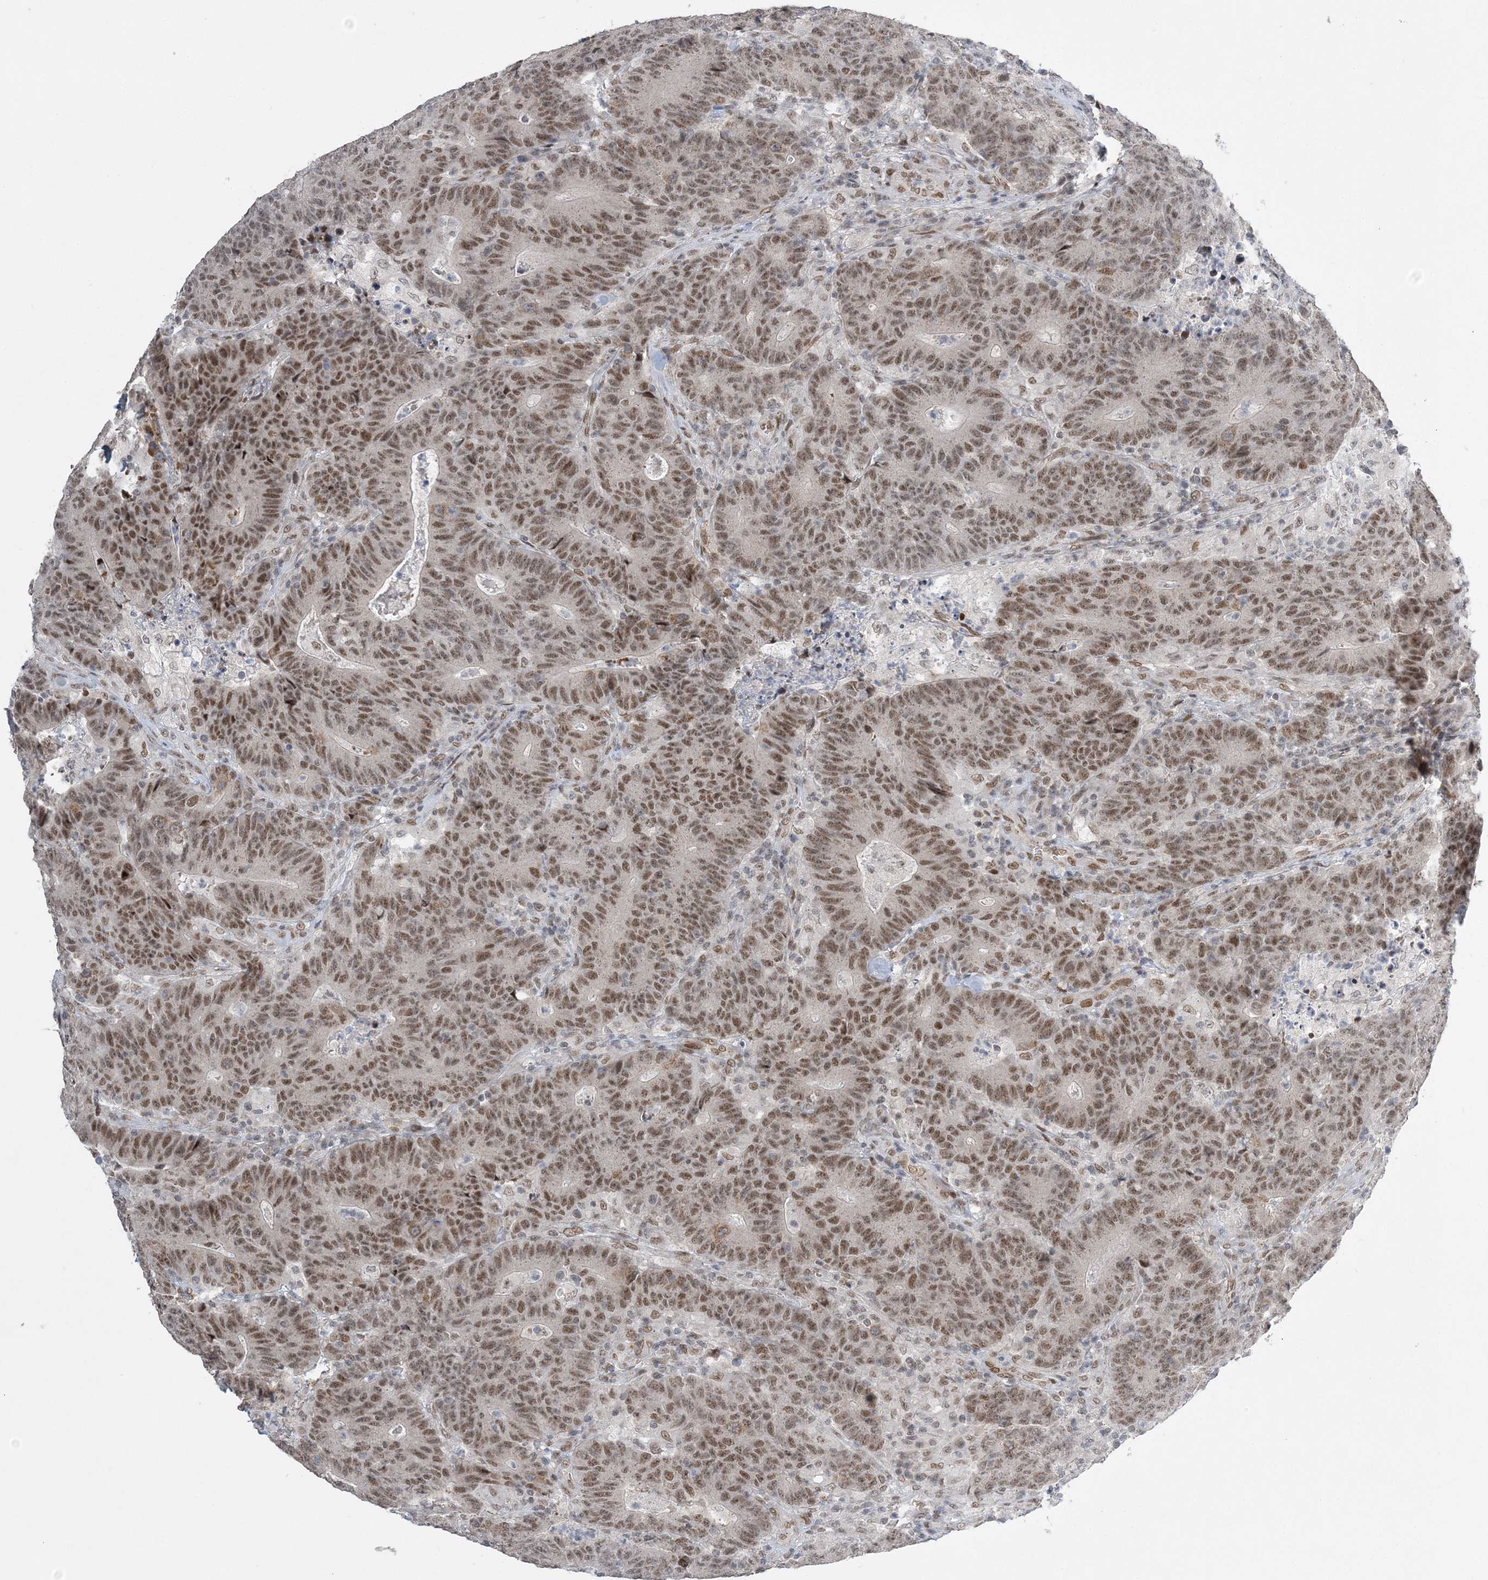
{"staining": {"intensity": "moderate", "quantity": ">75%", "location": "nuclear"}, "tissue": "colorectal cancer", "cell_type": "Tumor cells", "image_type": "cancer", "snomed": [{"axis": "morphology", "description": "Normal tissue, NOS"}, {"axis": "morphology", "description": "Adenocarcinoma, NOS"}, {"axis": "topography", "description": "Colon"}], "caption": "Immunohistochemistry (IHC) of human colorectal adenocarcinoma shows medium levels of moderate nuclear positivity in approximately >75% of tumor cells.", "gene": "WAC", "patient": {"sex": "female", "age": 75}}